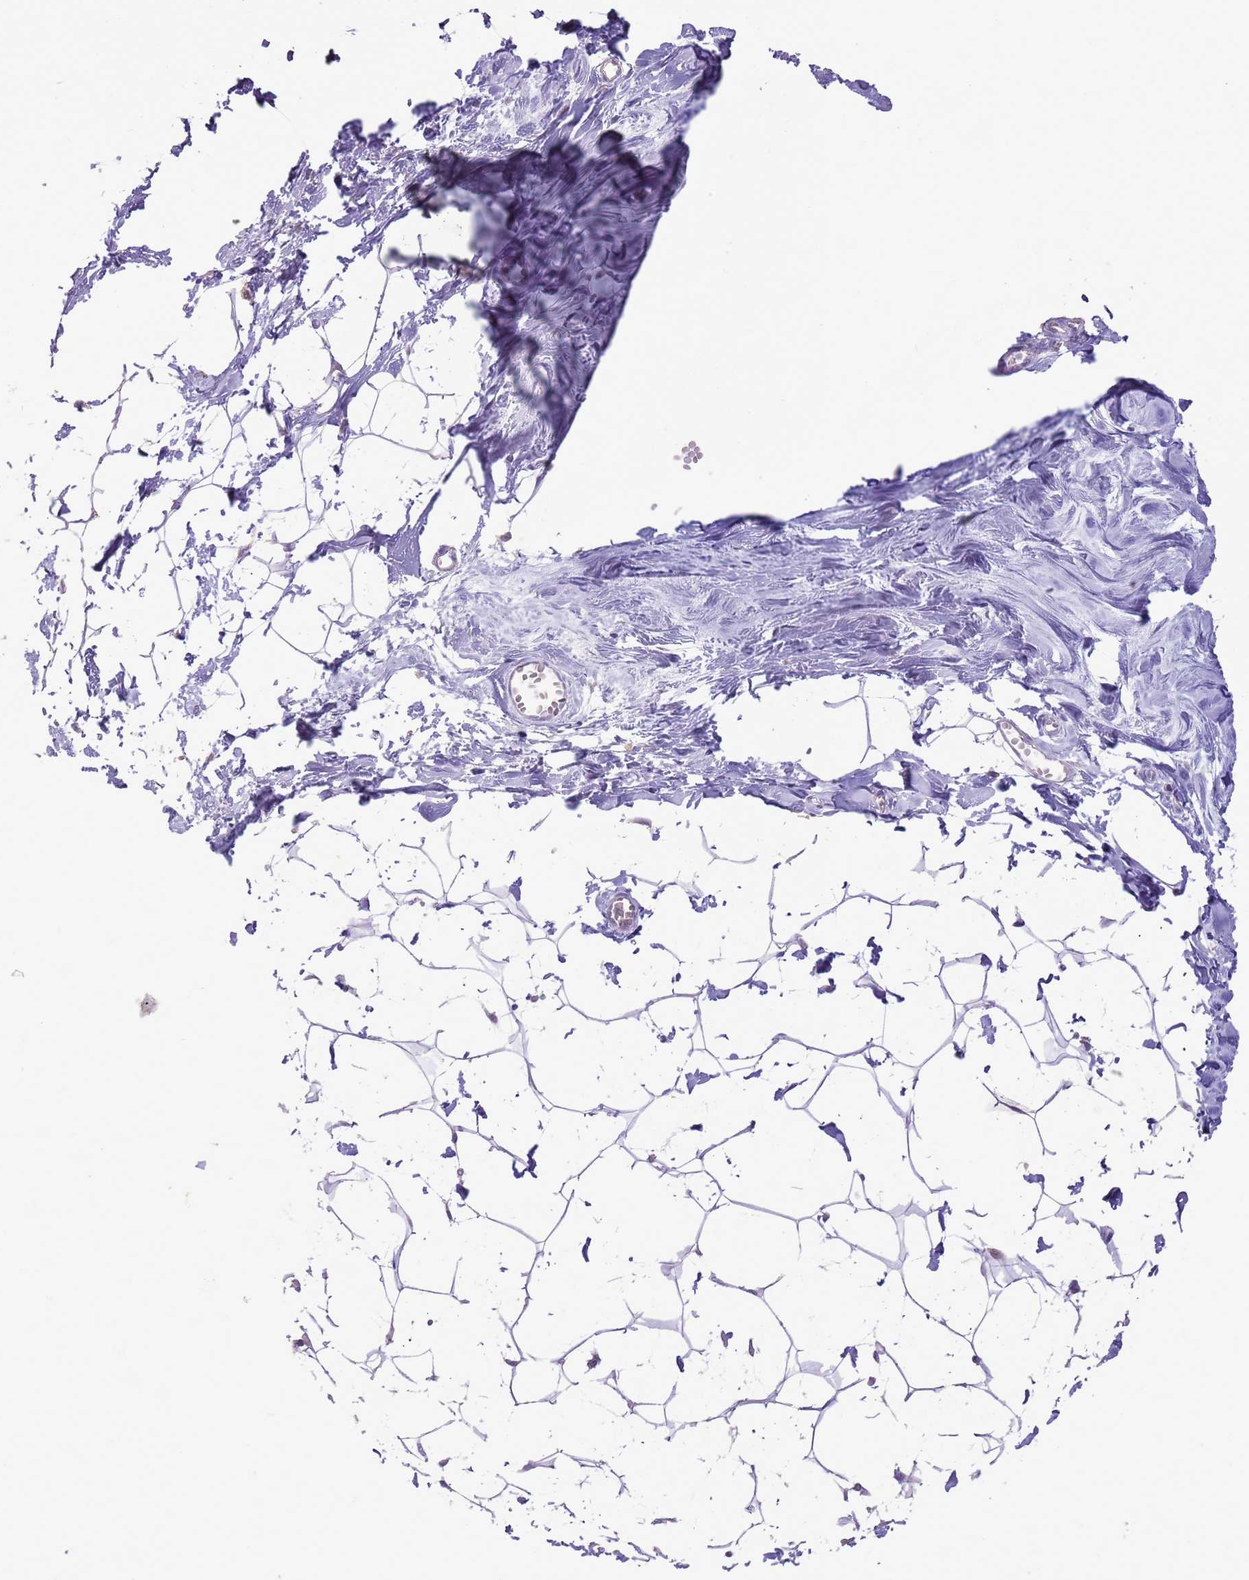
{"staining": {"intensity": "negative", "quantity": "none", "location": "none"}, "tissue": "breast", "cell_type": "Adipocytes", "image_type": "normal", "snomed": [{"axis": "morphology", "description": "Normal tissue, NOS"}, {"axis": "topography", "description": "Breast"}], "caption": "Breast stained for a protein using IHC displays no staining adipocytes.", "gene": "GMNN", "patient": {"sex": "female", "age": 27}}